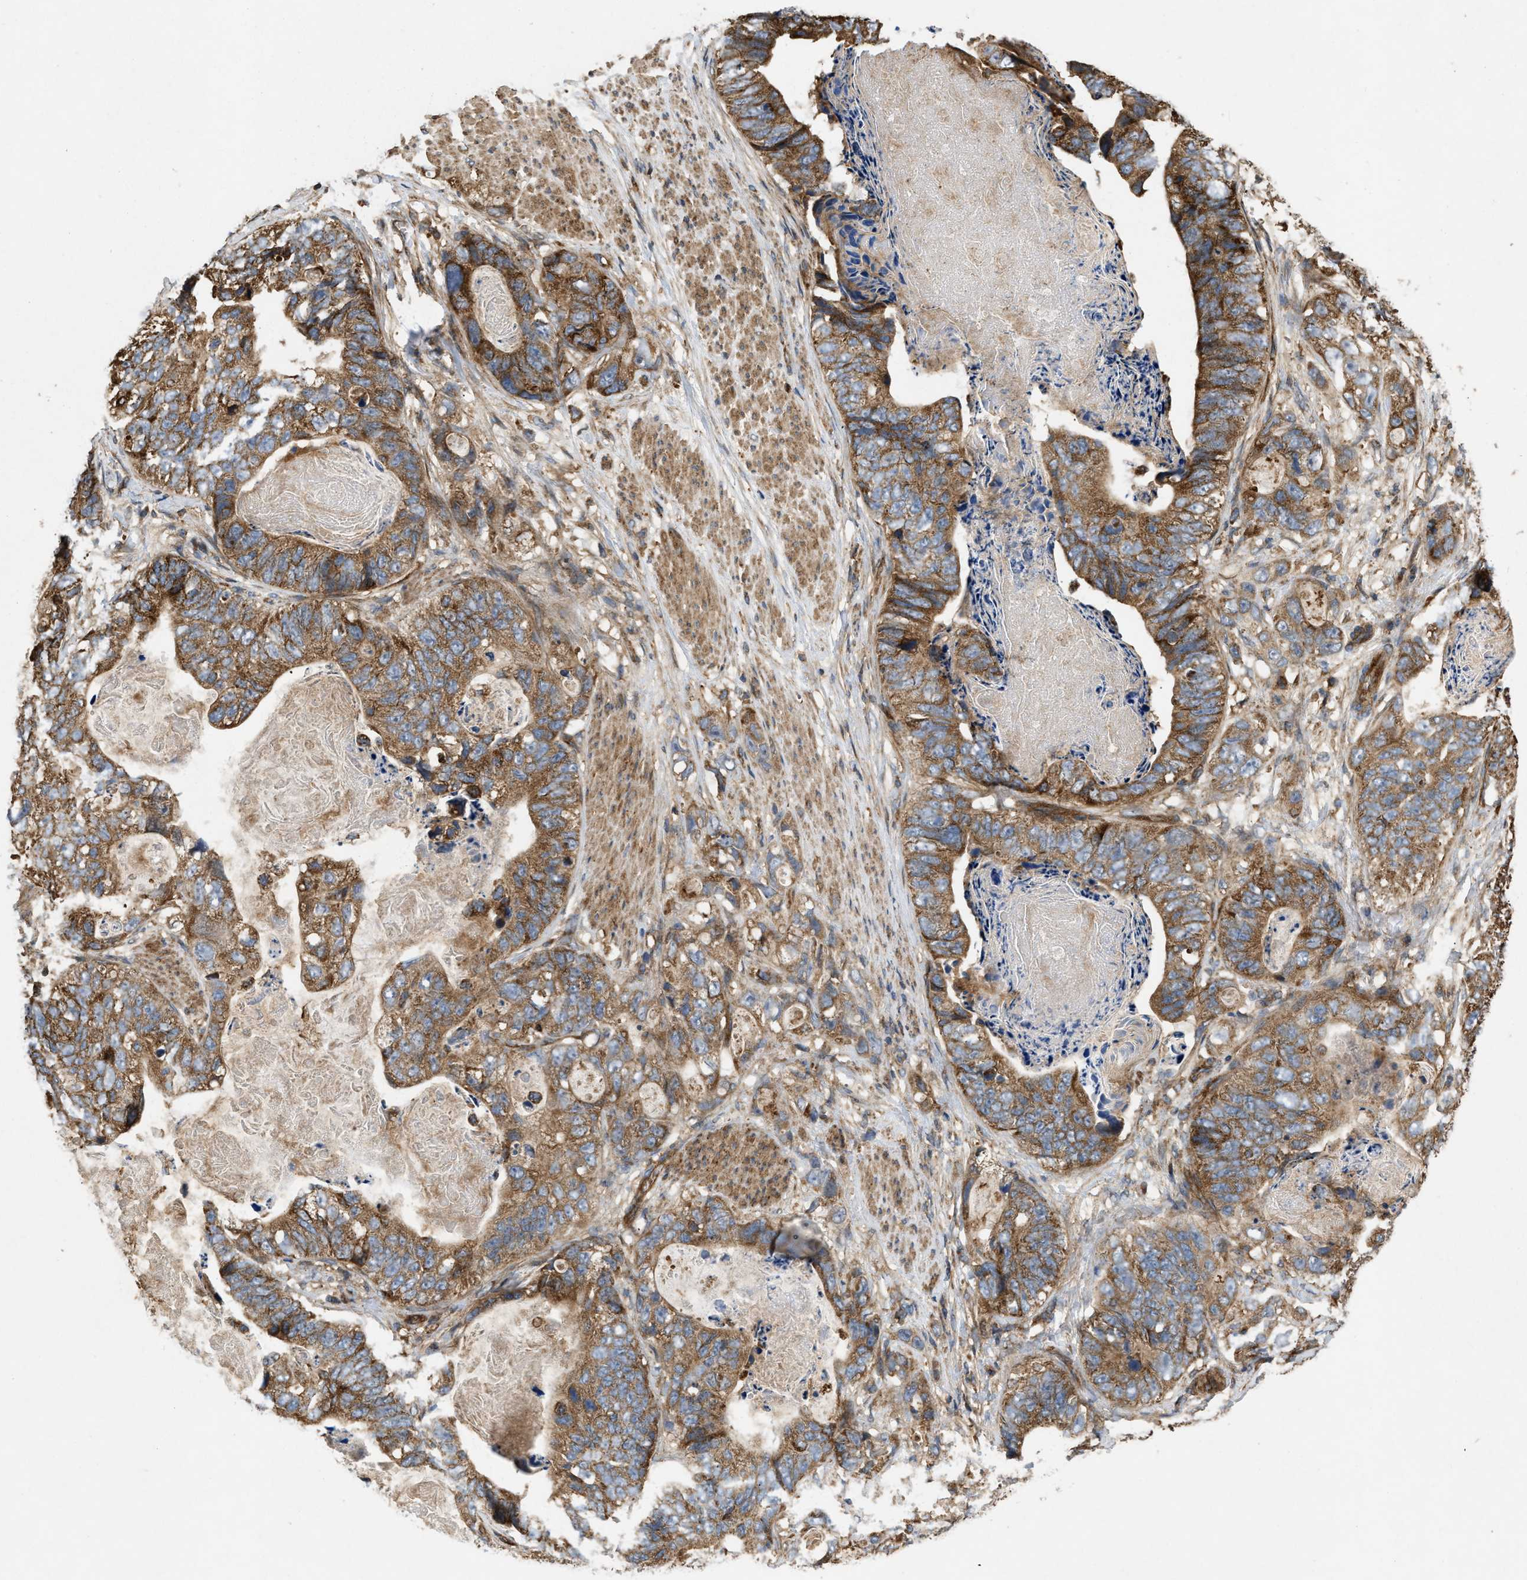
{"staining": {"intensity": "strong", "quantity": ">75%", "location": "cytoplasmic/membranous"}, "tissue": "stomach cancer", "cell_type": "Tumor cells", "image_type": "cancer", "snomed": [{"axis": "morphology", "description": "Adenocarcinoma, NOS"}, {"axis": "topography", "description": "Stomach"}], "caption": "Immunohistochemistry histopathology image of stomach cancer (adenocarcinoma) stained for a protein (brown), which exhibits high levels of strong cytoplasmic/membranous staining in about >75% of tumor cells.", "gene": "GNB4", "patient": {"sex": "female", "age": 89}}